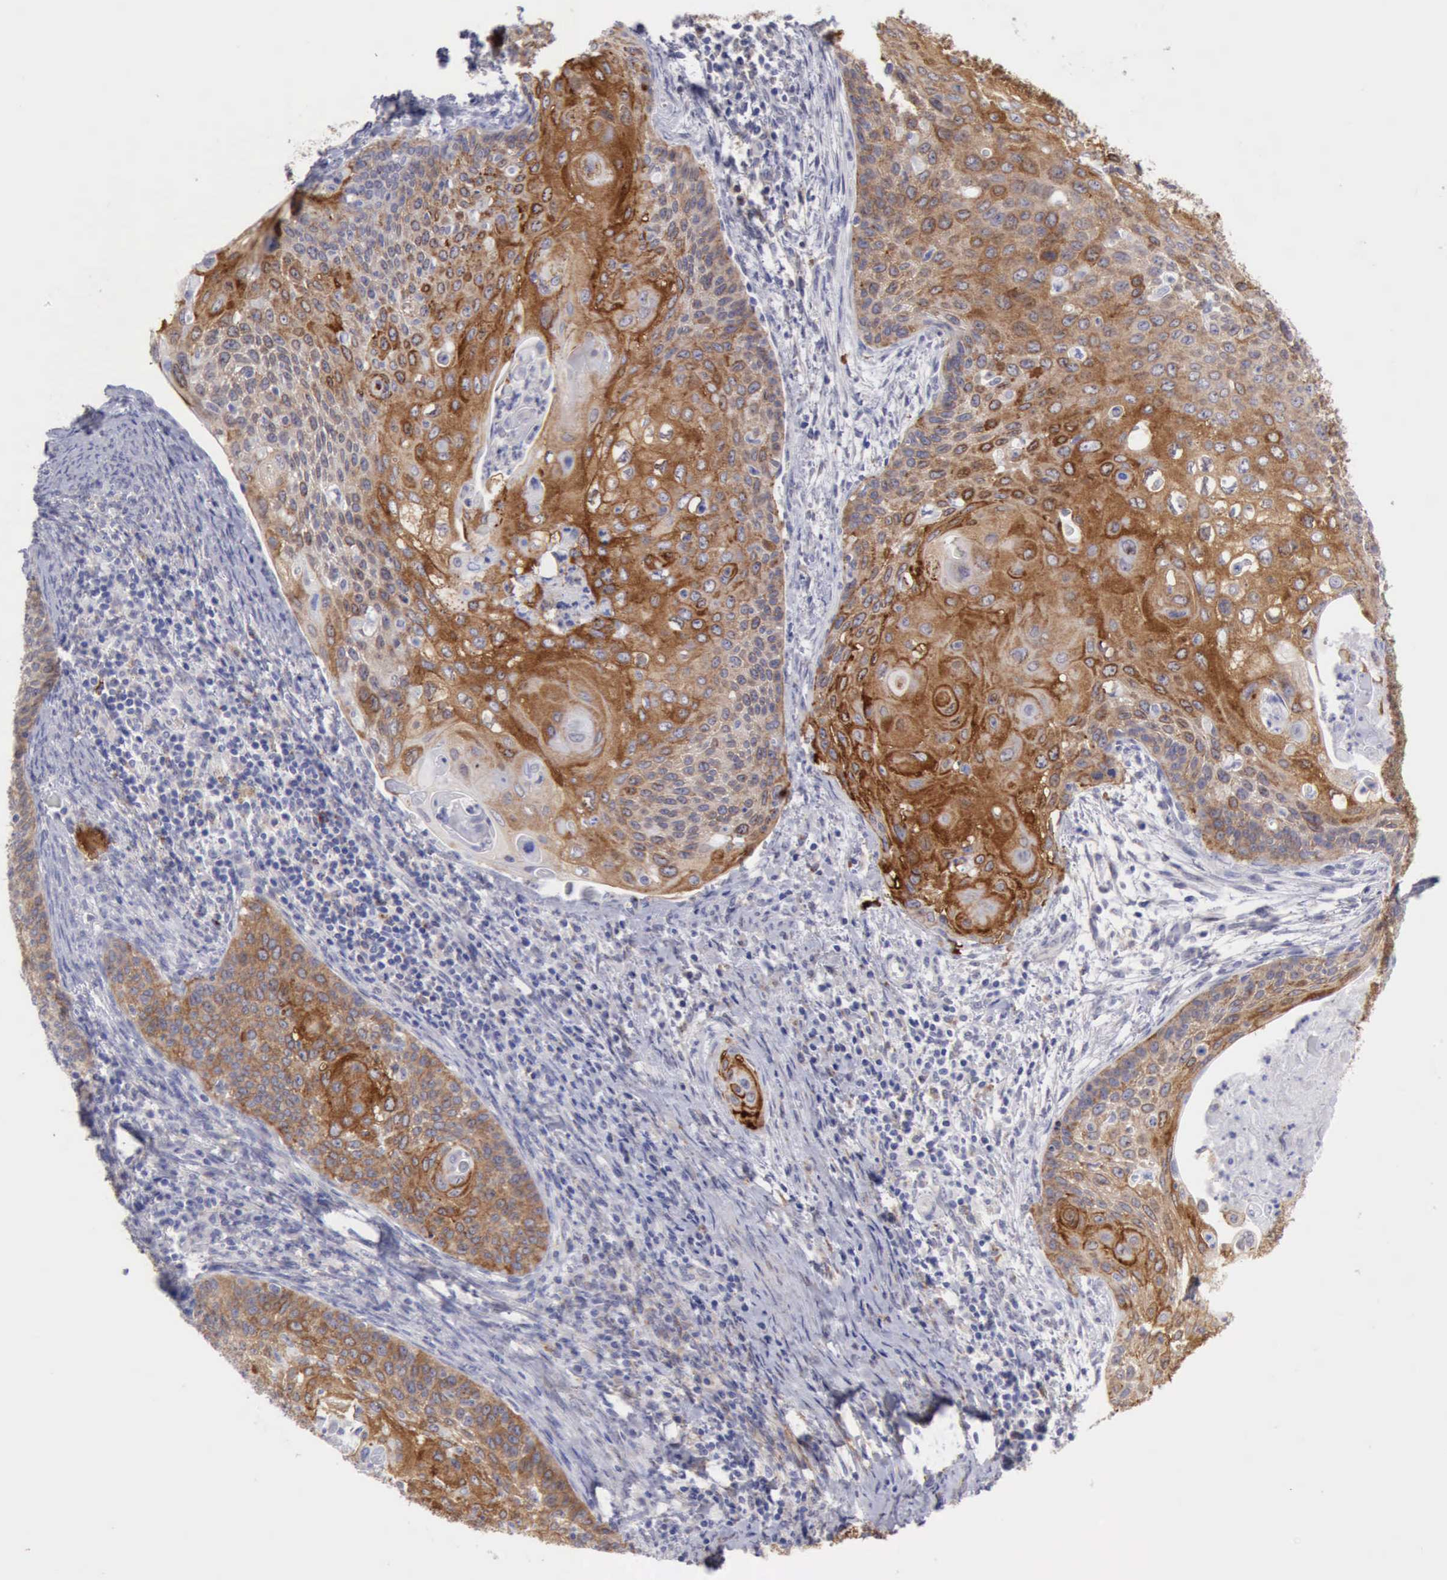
{"staining": {"intensity": "moderate", "quantity": ">75%", "location": "cytoplasmic/membranous"}, "tissue": "cervical cancer", "cell_type": "Tumor cells", "image_type": "cancer", "snomed": [{"axis": "morphology", "description": "Squamous cell carcinoma, NOS"}, {"axis": "topography", "description": "Cervix"}], "caption": "Immunohistochemistry histopathology image of neoplastic tissue: human cervical cancer (squamous cell carcinoma) stained using IHC reveals medium levels of moderate protein expression localized specifically in the cytoplasmic/membranous of tumor cells, appearing as a cytoplasmic/membranous brown color.", "gene": "TFRC", "patient": {"sex": "female", "age": 33}}